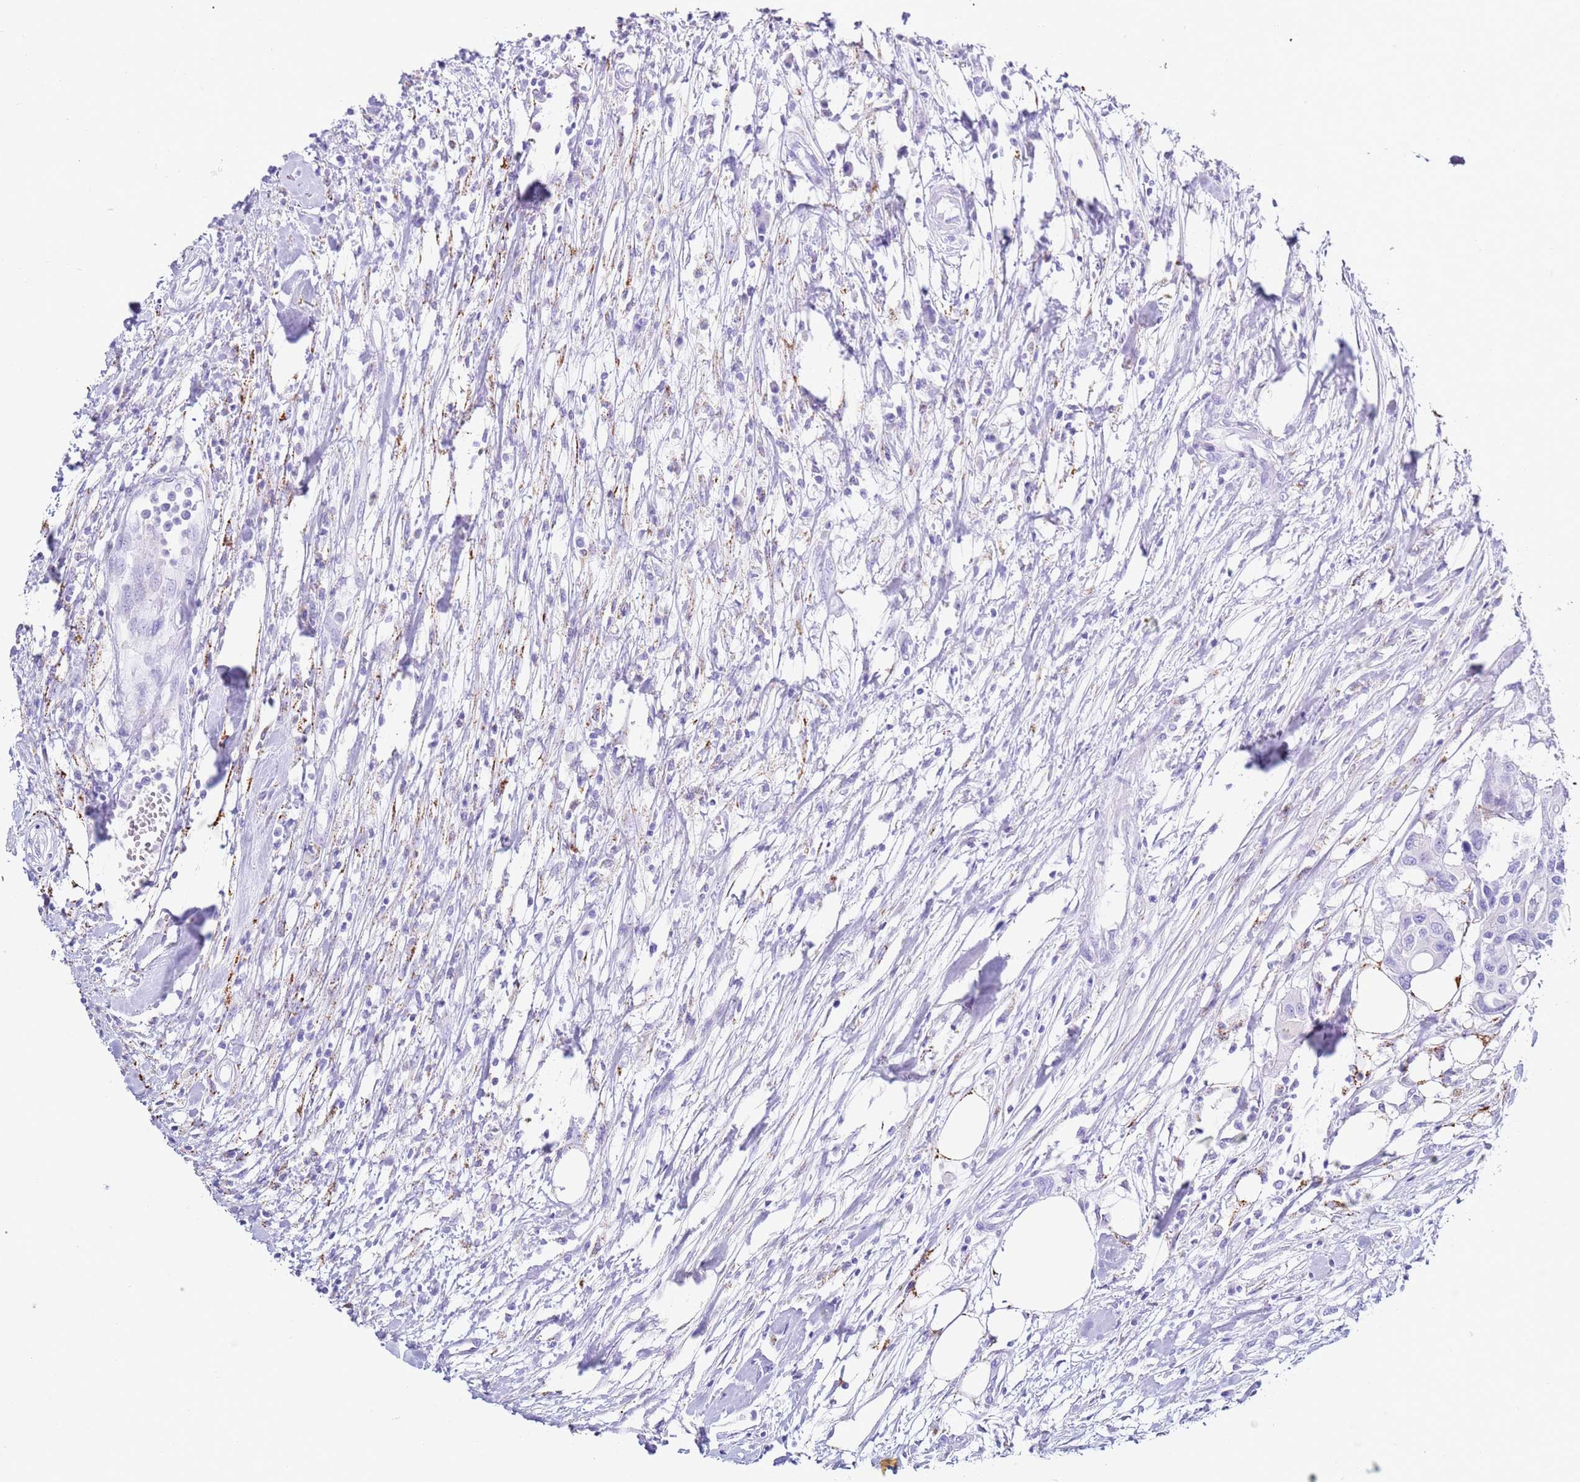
{"staining": {"intensity": "negative", "quantity": "none", "location": "none"}, "tissue": "colorectal cancer", "cell_type": "Tumor cells", "image_type": "cancer", "snomed": [{"axis": "morphology", "description": "Adenocarcinoma, NOS"}, {"axis": "topography", "description": "Colon"}], "caption": "This is an immunohistochemistry micrograph of colorectal adenocarcinoma. There is no positivity in tumor cells.", "gene": "PTBP2", "patient": {"sex": "male", "age": 77}}